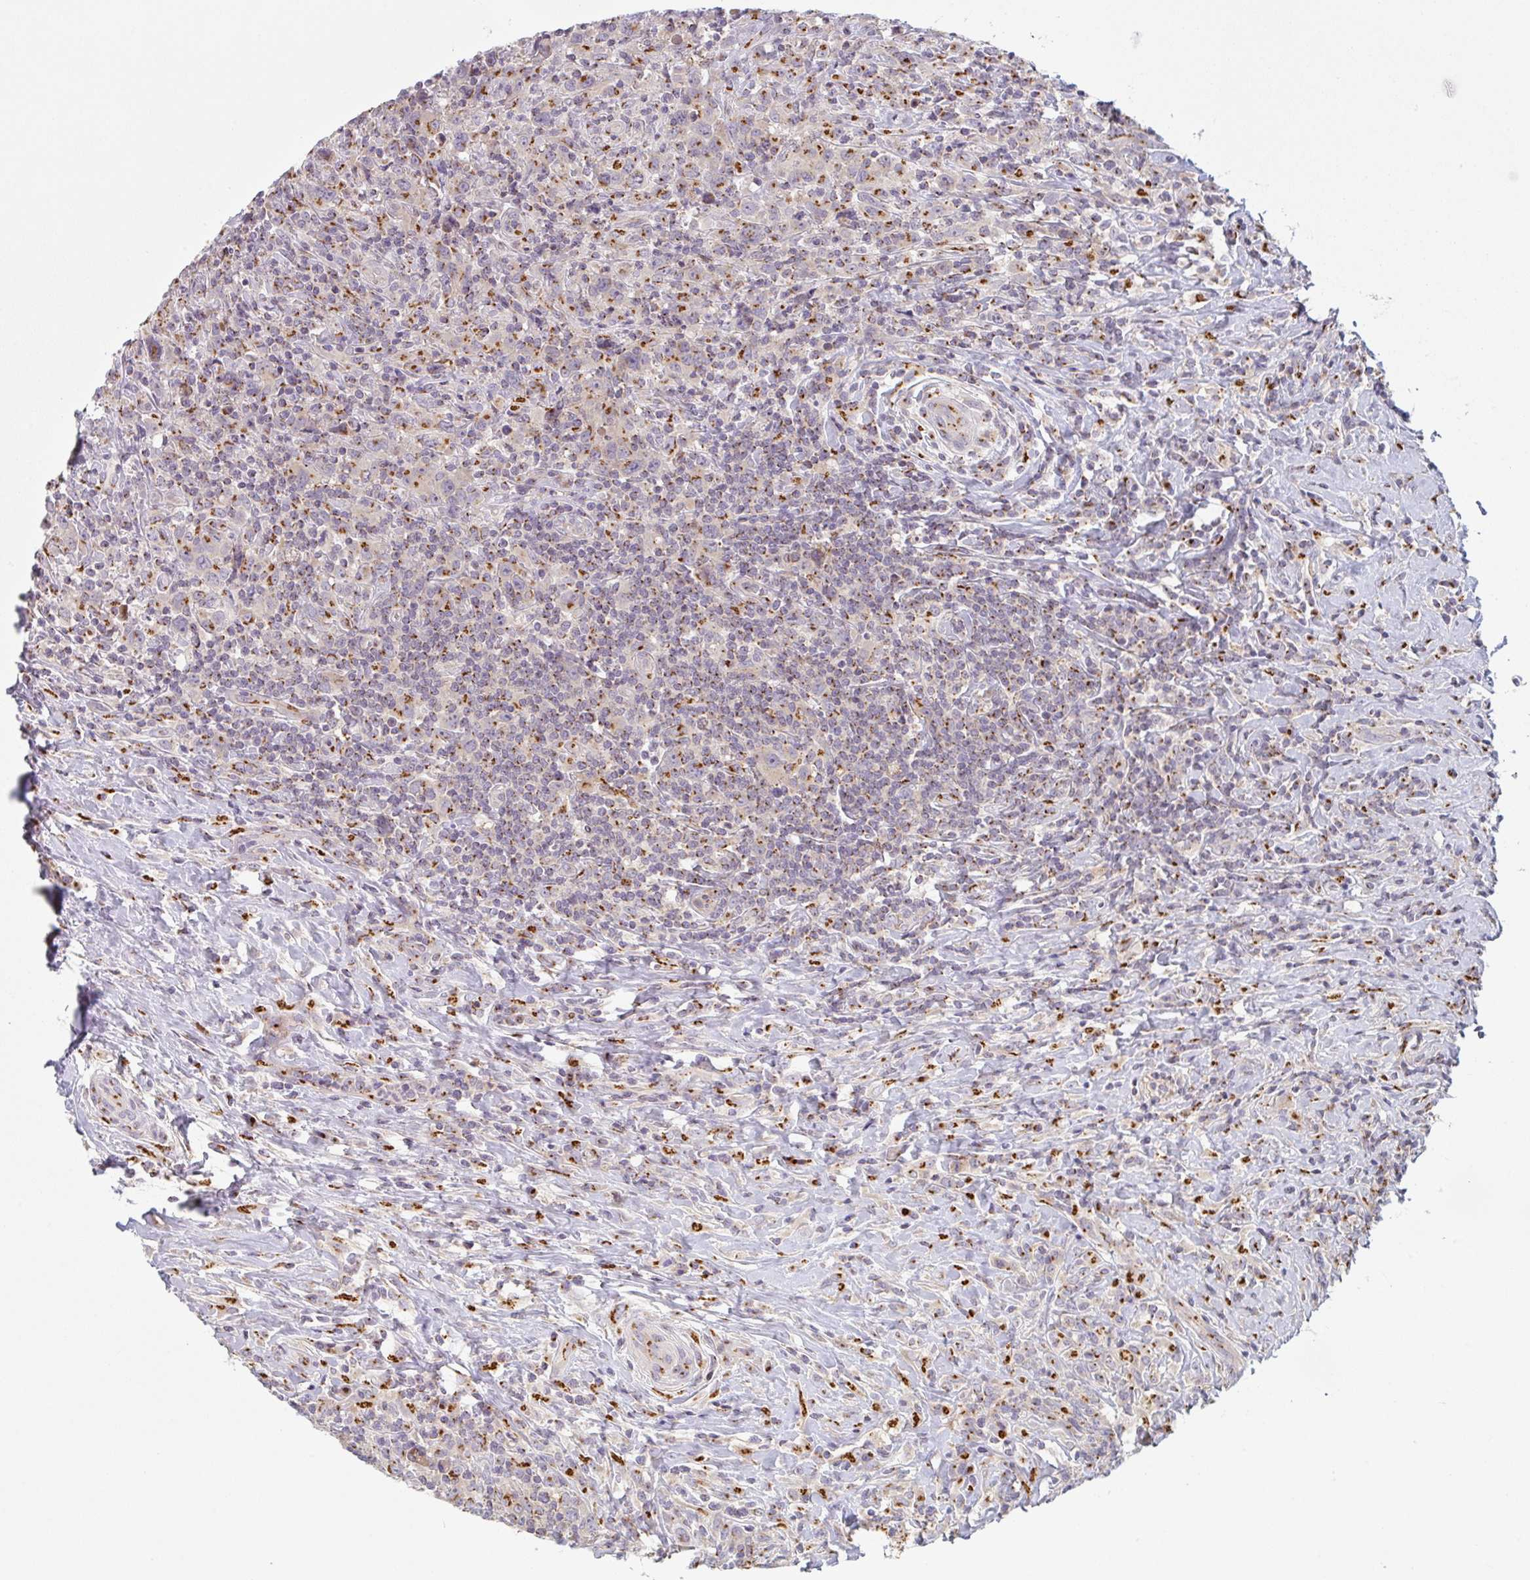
{"staining": {"intensity": "moderate", "quantity": "25%-75%", "location": "cytoplasmic/membranous"}, "tissue": "lymphoma", "cell_type": "Tumor cells", "image_type": "cancer", "snomed": [{"axis": "morphology", "description": "Hodgkin's disease, NOS"}, {"axis": "topography", "description": "Lymph node"}], "caption": "DAB (3,3'-diaminobenzidine) immunohistochemical staining of Hodgkin's disease shows moderate cytoplasmic/membranous protein positivity in about 25%-75% of tumor cells.", "gene": "GVQW3", "patient": {"sex": "female", "age": 18}}